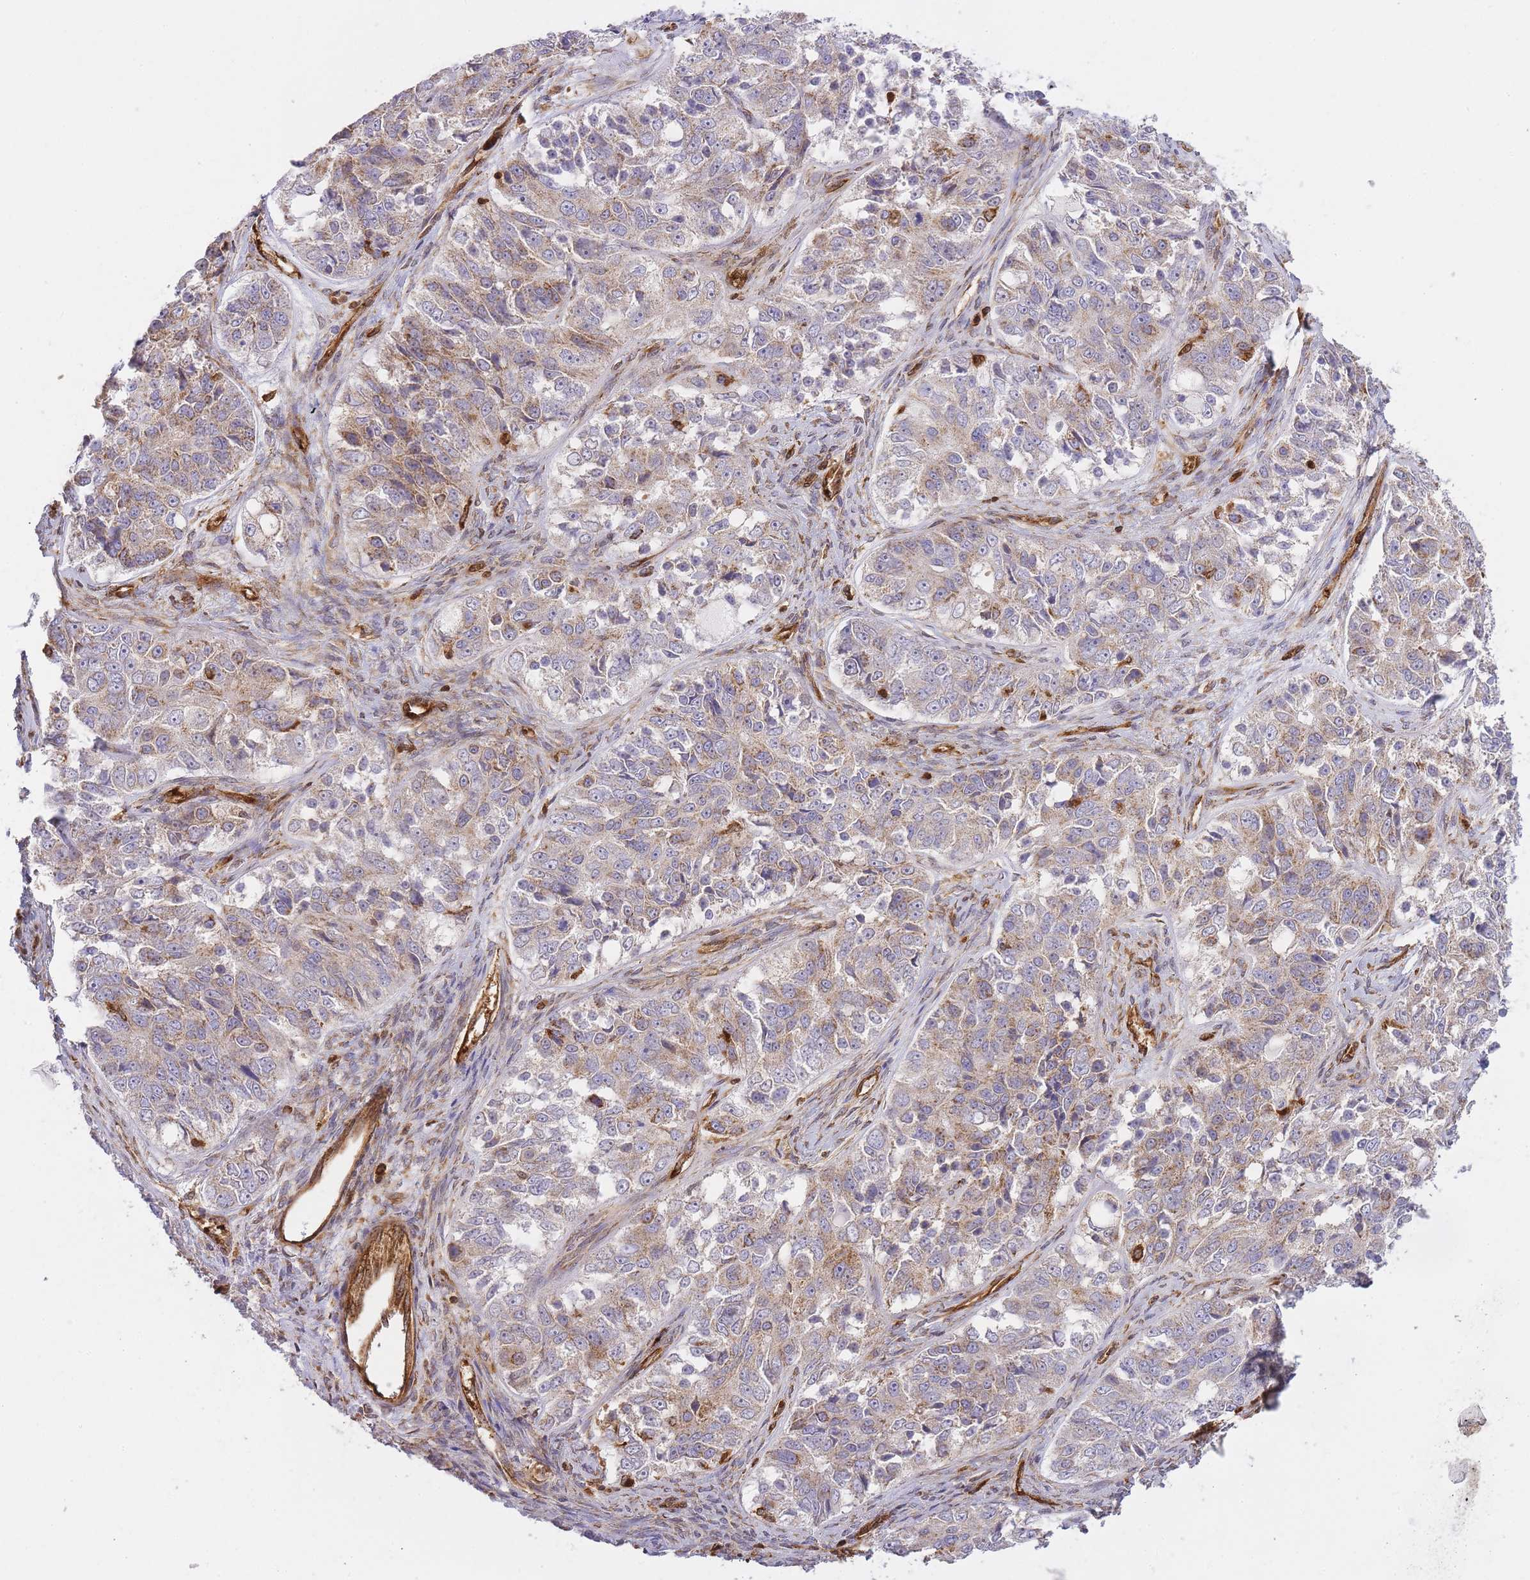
{"staining": {"intensity": "moderate", "quantity": "25%-75%", "location": "cytoplasmic/membranous"}, "tissue": "ovarian cancer", "cell_type": "Tumor cells", "image_type": "cancer", "snomed": [{"axis": "morphology", "description": "Carcinoma, endometroid"}, {"axis": "topography", "description": "Ovary"}], "caption": "The micrograph shows immunohistochemical staining of ovarian cancer (endometroid carcinoma). There is moderate cytoplasmic/membranous positivity is appreciated in about 25%-75% of tumor cells.", "gene": "MSN", "patient": {"sex": "female", "age": 51}}